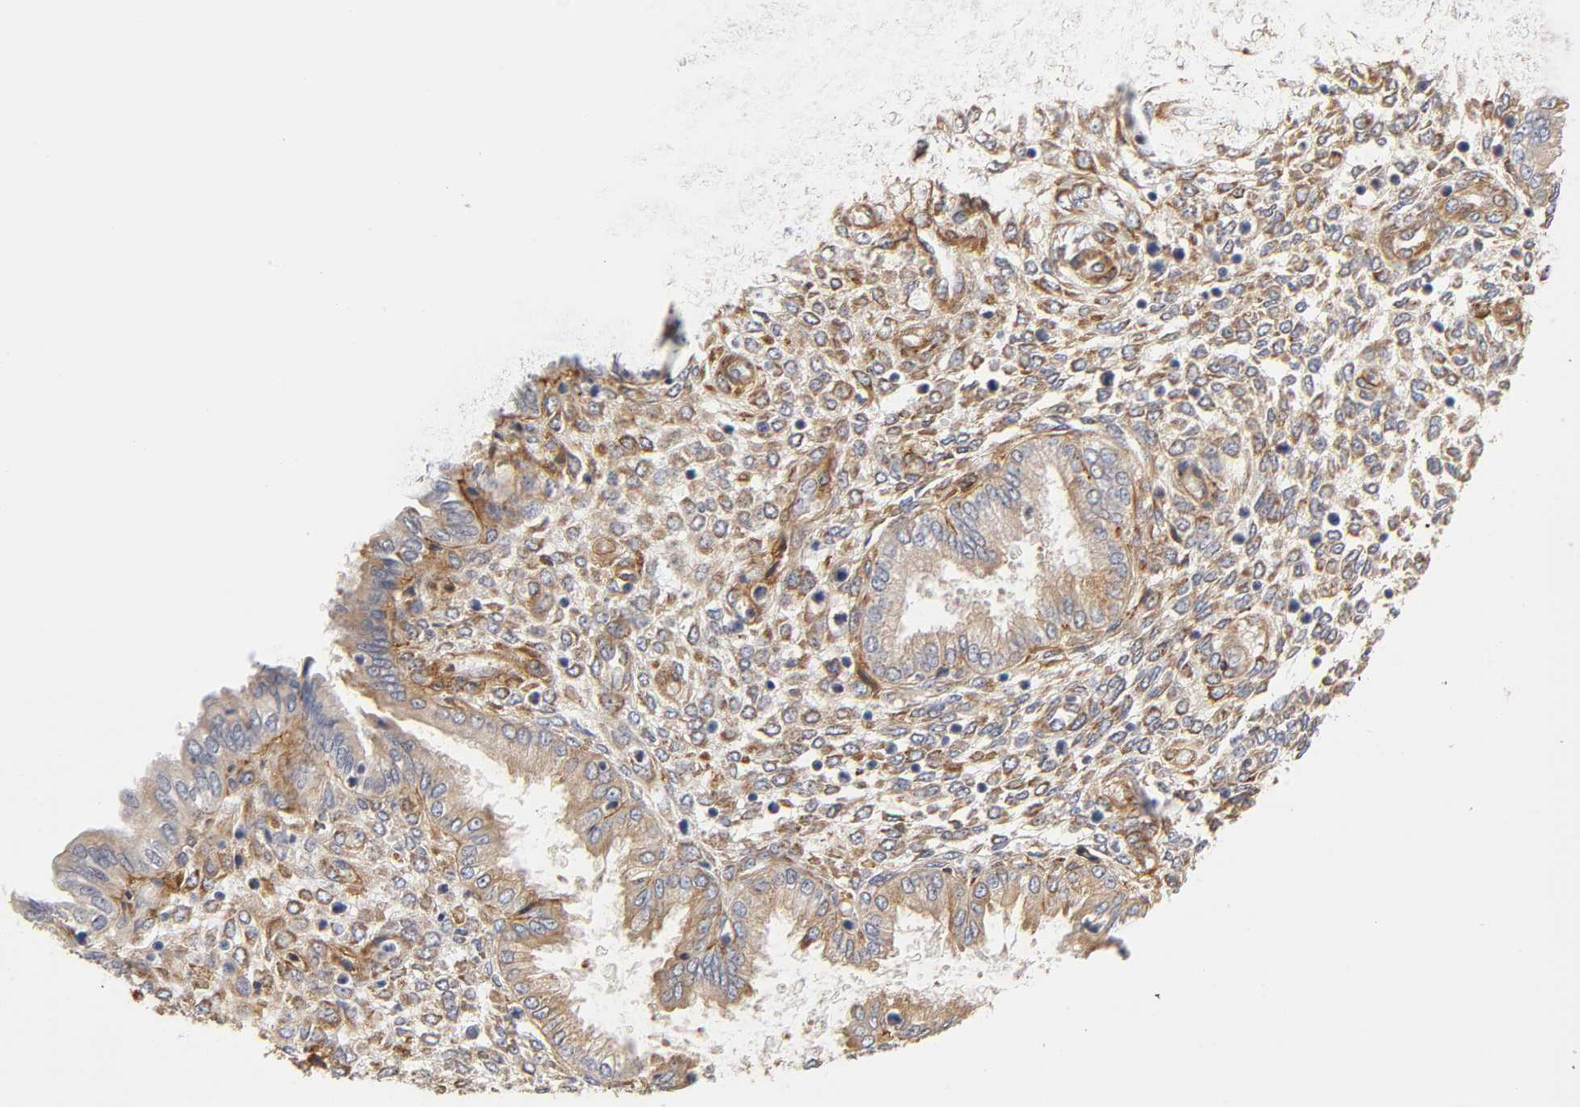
{"staining": {"intensity": "negative", "quantity": "none", "location": "none"}, "tissue": "endometrium", "cell_type": "Cells in endometrial stroma", "image_type": "normal", "snomed": [{"axis": "morphology", "description": "Normal tissue, NOS"}, {"axis": "topography", "description": "Endometrium"}], "caption": "The histopathology image displays no significant positivity in cells in endometrial stroma of endometrium.", "gene": "LAMB1", "patient": {"sex": "female", "age": 33}}